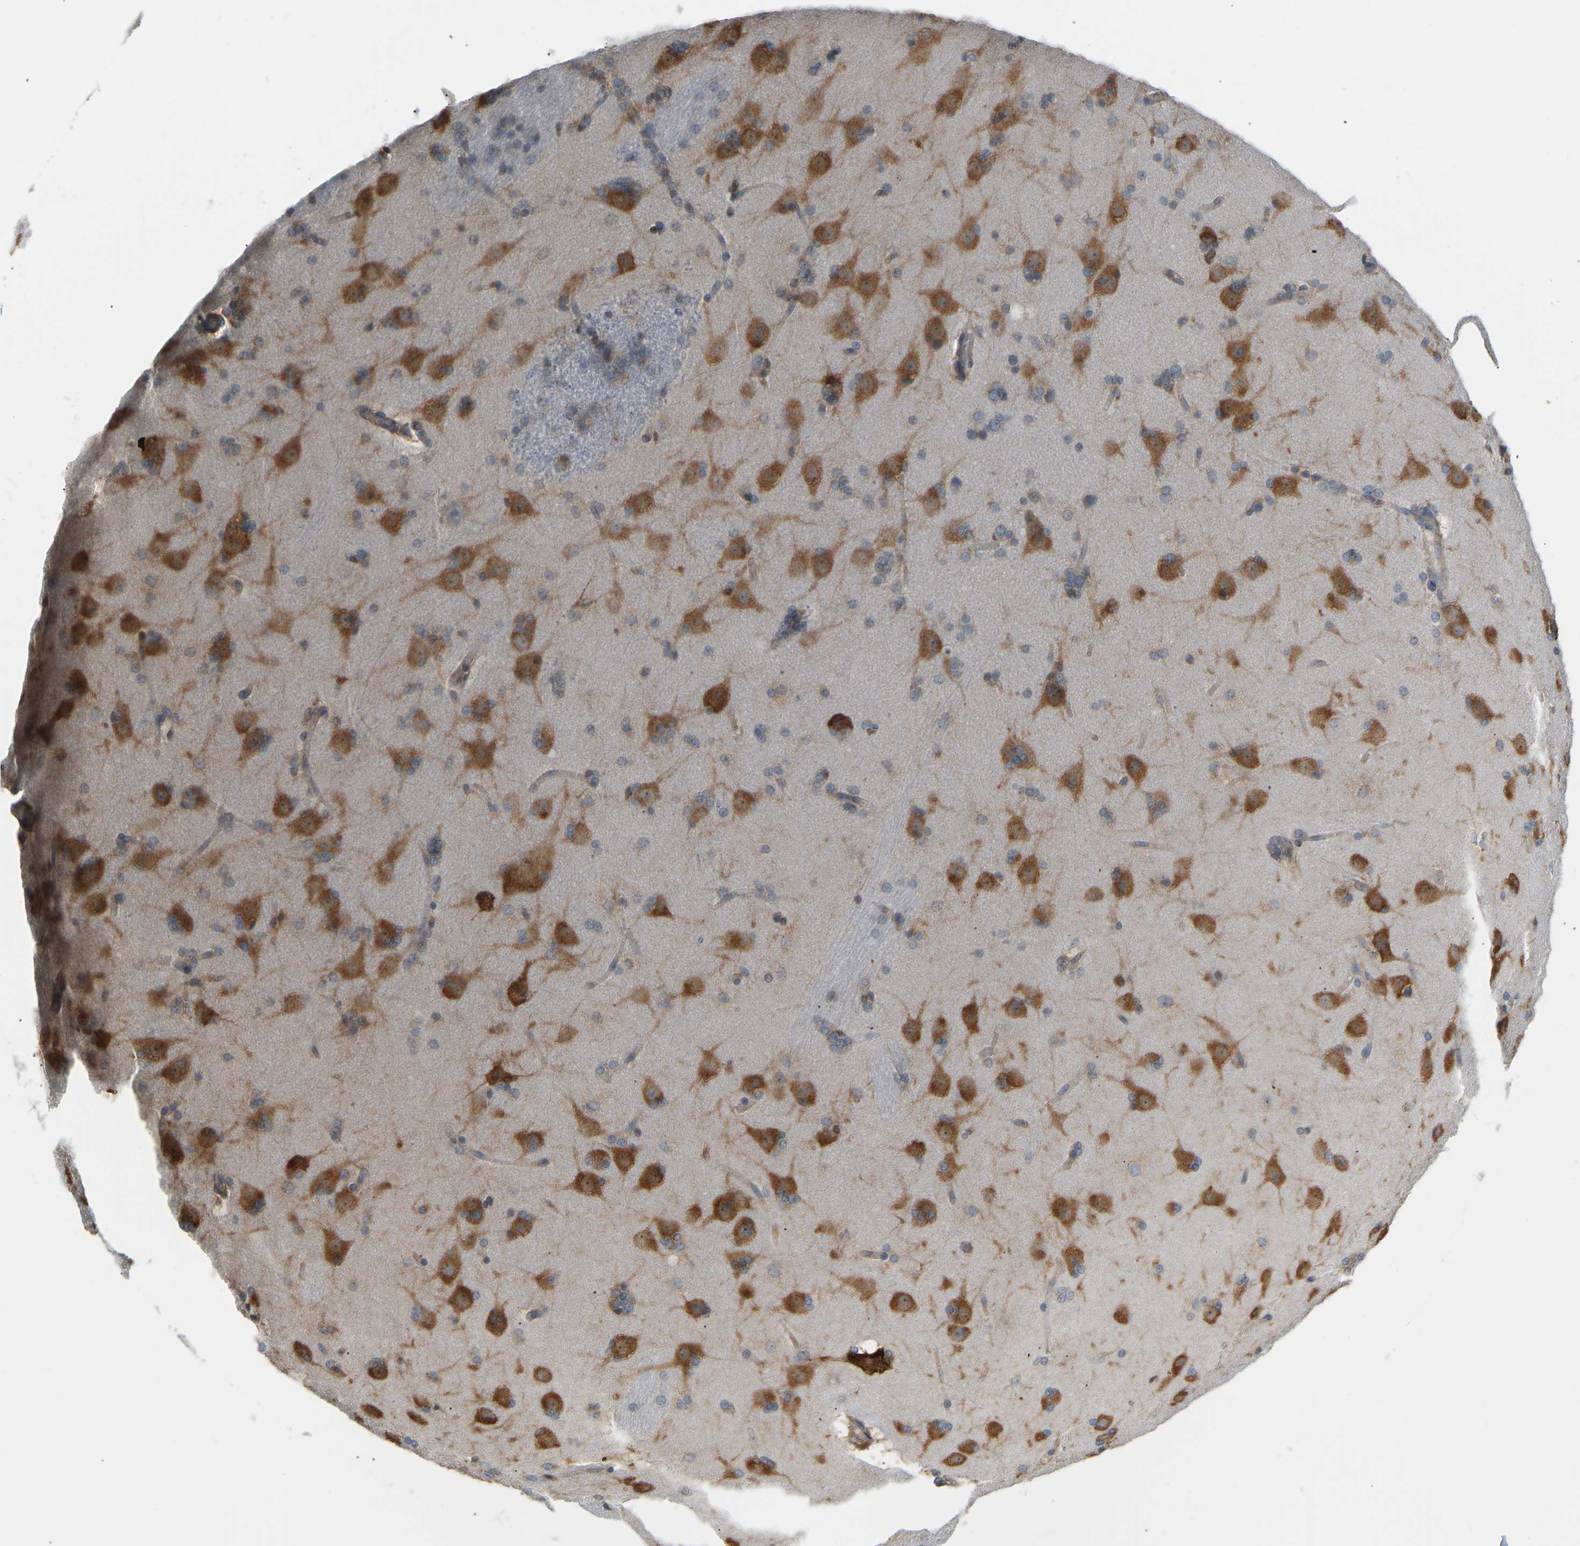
{"staining": {"intensity": "moderate", "quantity": "25%-75%", "location": "cytoplasmic/membranous"}, "tissue": "caudate", "cell_type": "Glial cells", "image_type": "normal", "snomed": [{"axis": "morphology", "description": "Normal tissue, NOS"}, {"axis": "topography", "description": "Lateral ventricle wall"}], "caption": "A high-resolution image shows IHC staining of benign caudate, which demonstrates moderate cytoplasmic/membranous positivity in about 25%-75% of glial cells. The staining is performed using DAB (3,3'-diaminobenzidine) brown chromogen to label protein expression. The nuclei are counter-stained blue using hematoxylin.", "gene": "RPS6KB2", "patient": {"sex": "female", "age": 19}}